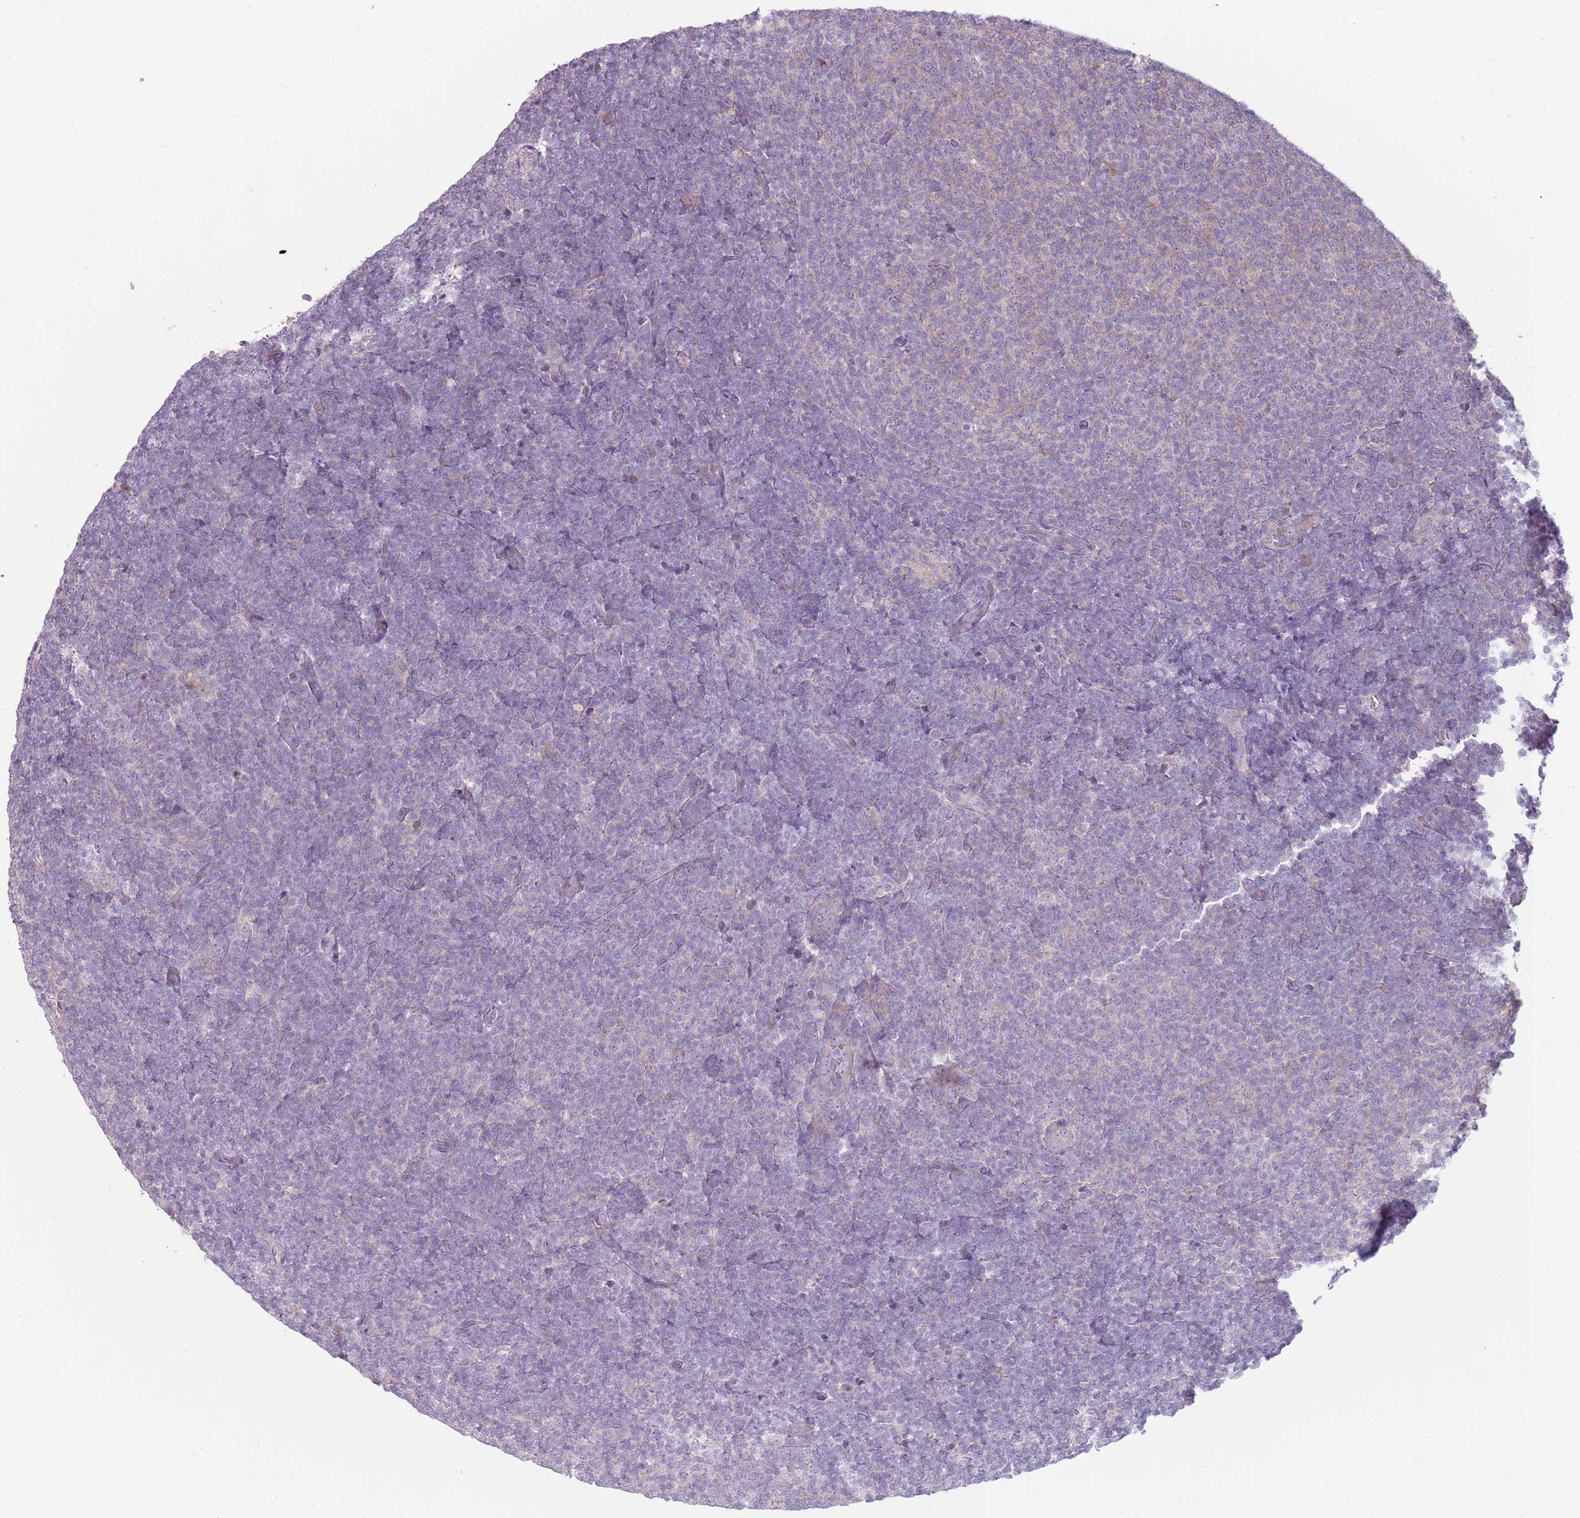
{"staining": {"intensity": "negative", "quantity": "none", "location": "none"}, "tissue": "lymphoma", "cell_type": "Tumor cells", "image_type": "cancer", "snomed": [{"axis": "morphology", "description": "Malignant lymphoma, non-Hodgkin's type, Low grade"}, {"axis": "topography", "description": "Lymph node"}], "caption": "High power microscopy image of an immunohistochemistry (IHC) micrograph of low-grade malignant lymphoma, non-Hodgkin's type, revealing no significant expression in tumor cells.", "gene": "HSPA14", "patient": {"sex": "male", "age": 66}}